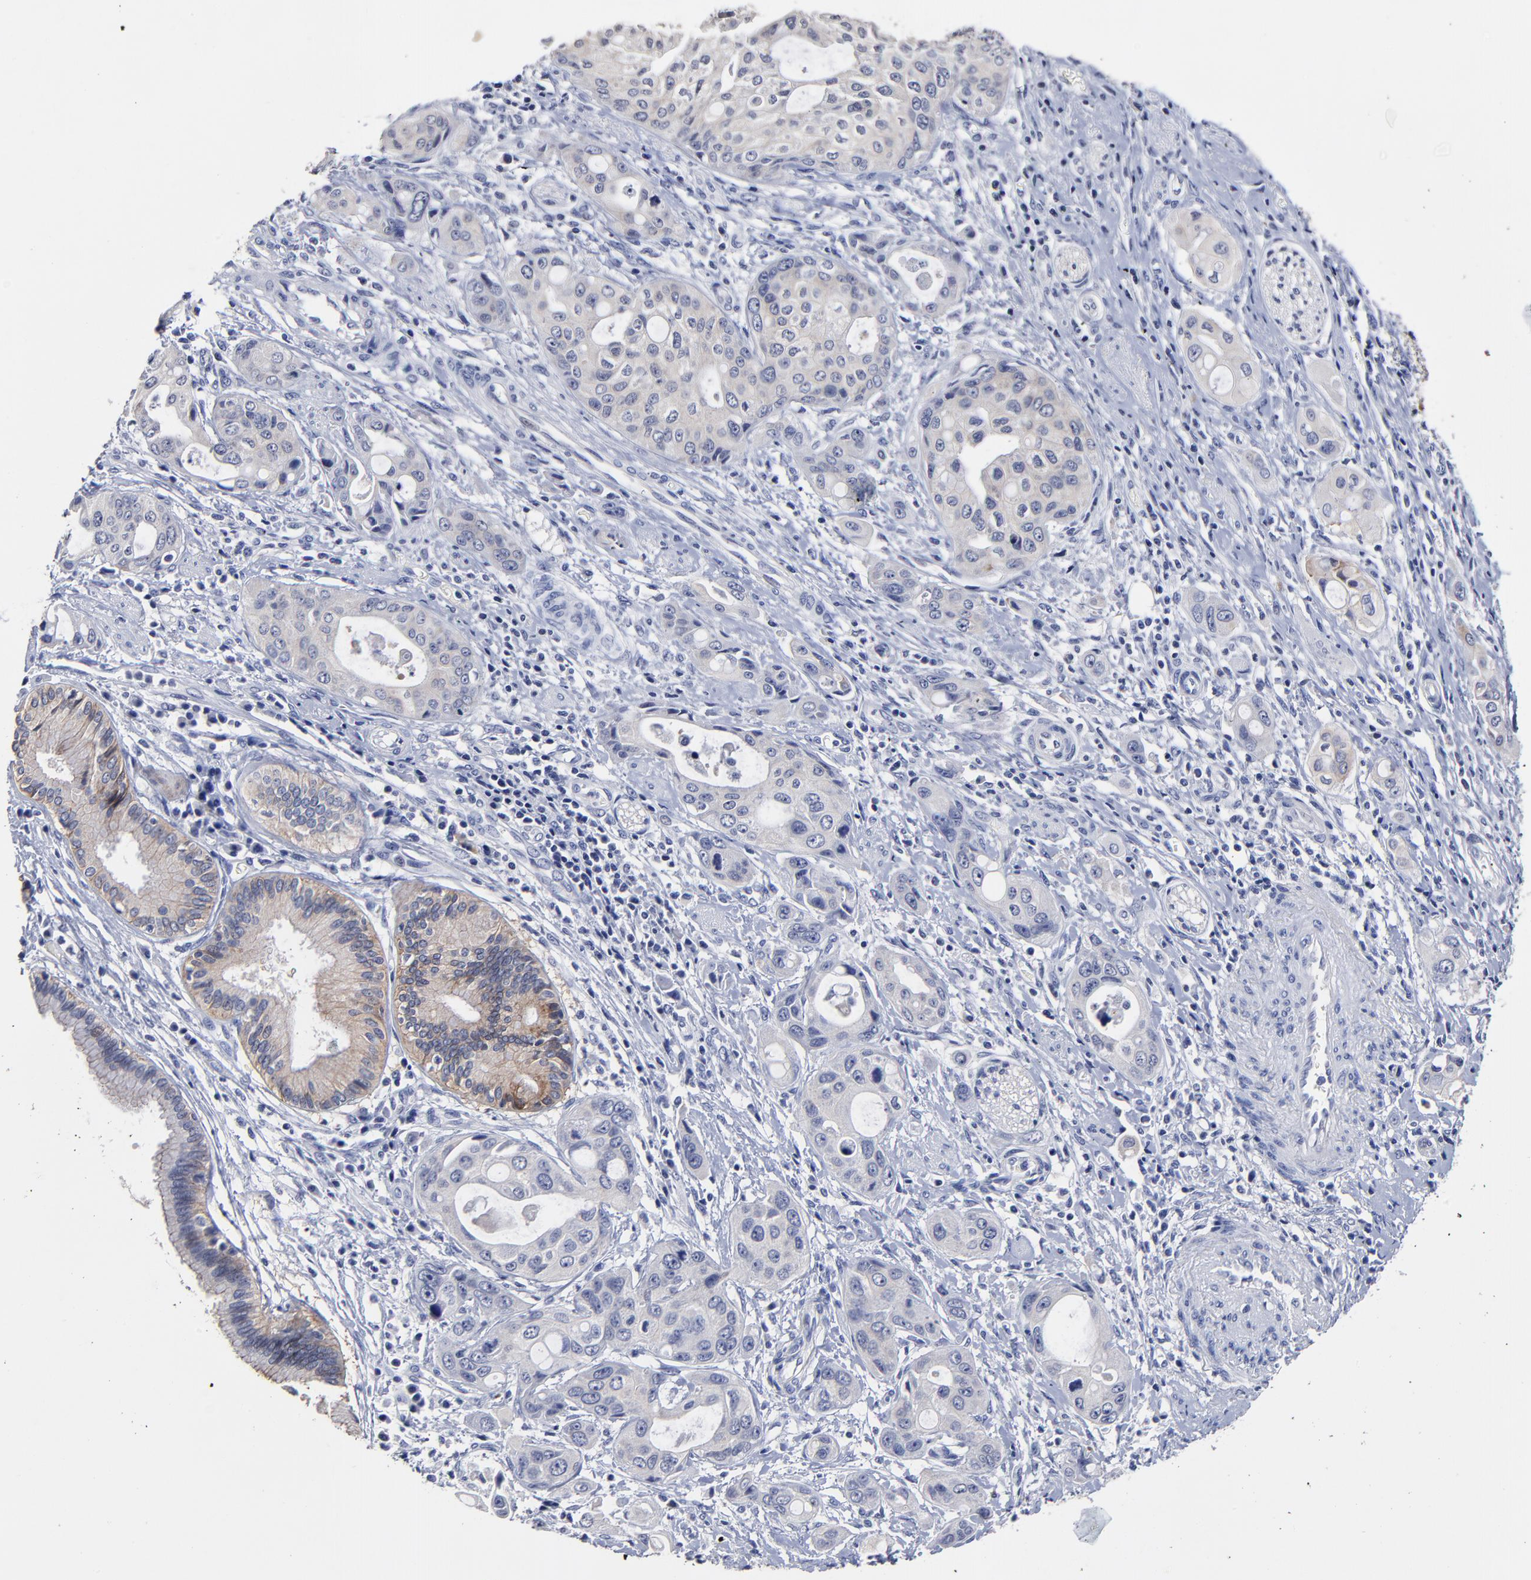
{"staining": {"intensity": "negative", "quantity": "none", "location": "none"}, "tissue": "pancreatic cancer", "cell_type": "Tumor cells", "image_type": "cancer", "snomed": [{"axis": "morphology", "description": "Adenocarcinoma, NOS"}, {"axis": "topography", "description": "Pancreas"}], "caption": "Tumor cells are negative for brown protein staining in pancreatic cancer.", "gene": "CXADR", "patient": {"sex": "female", "age": 60}}